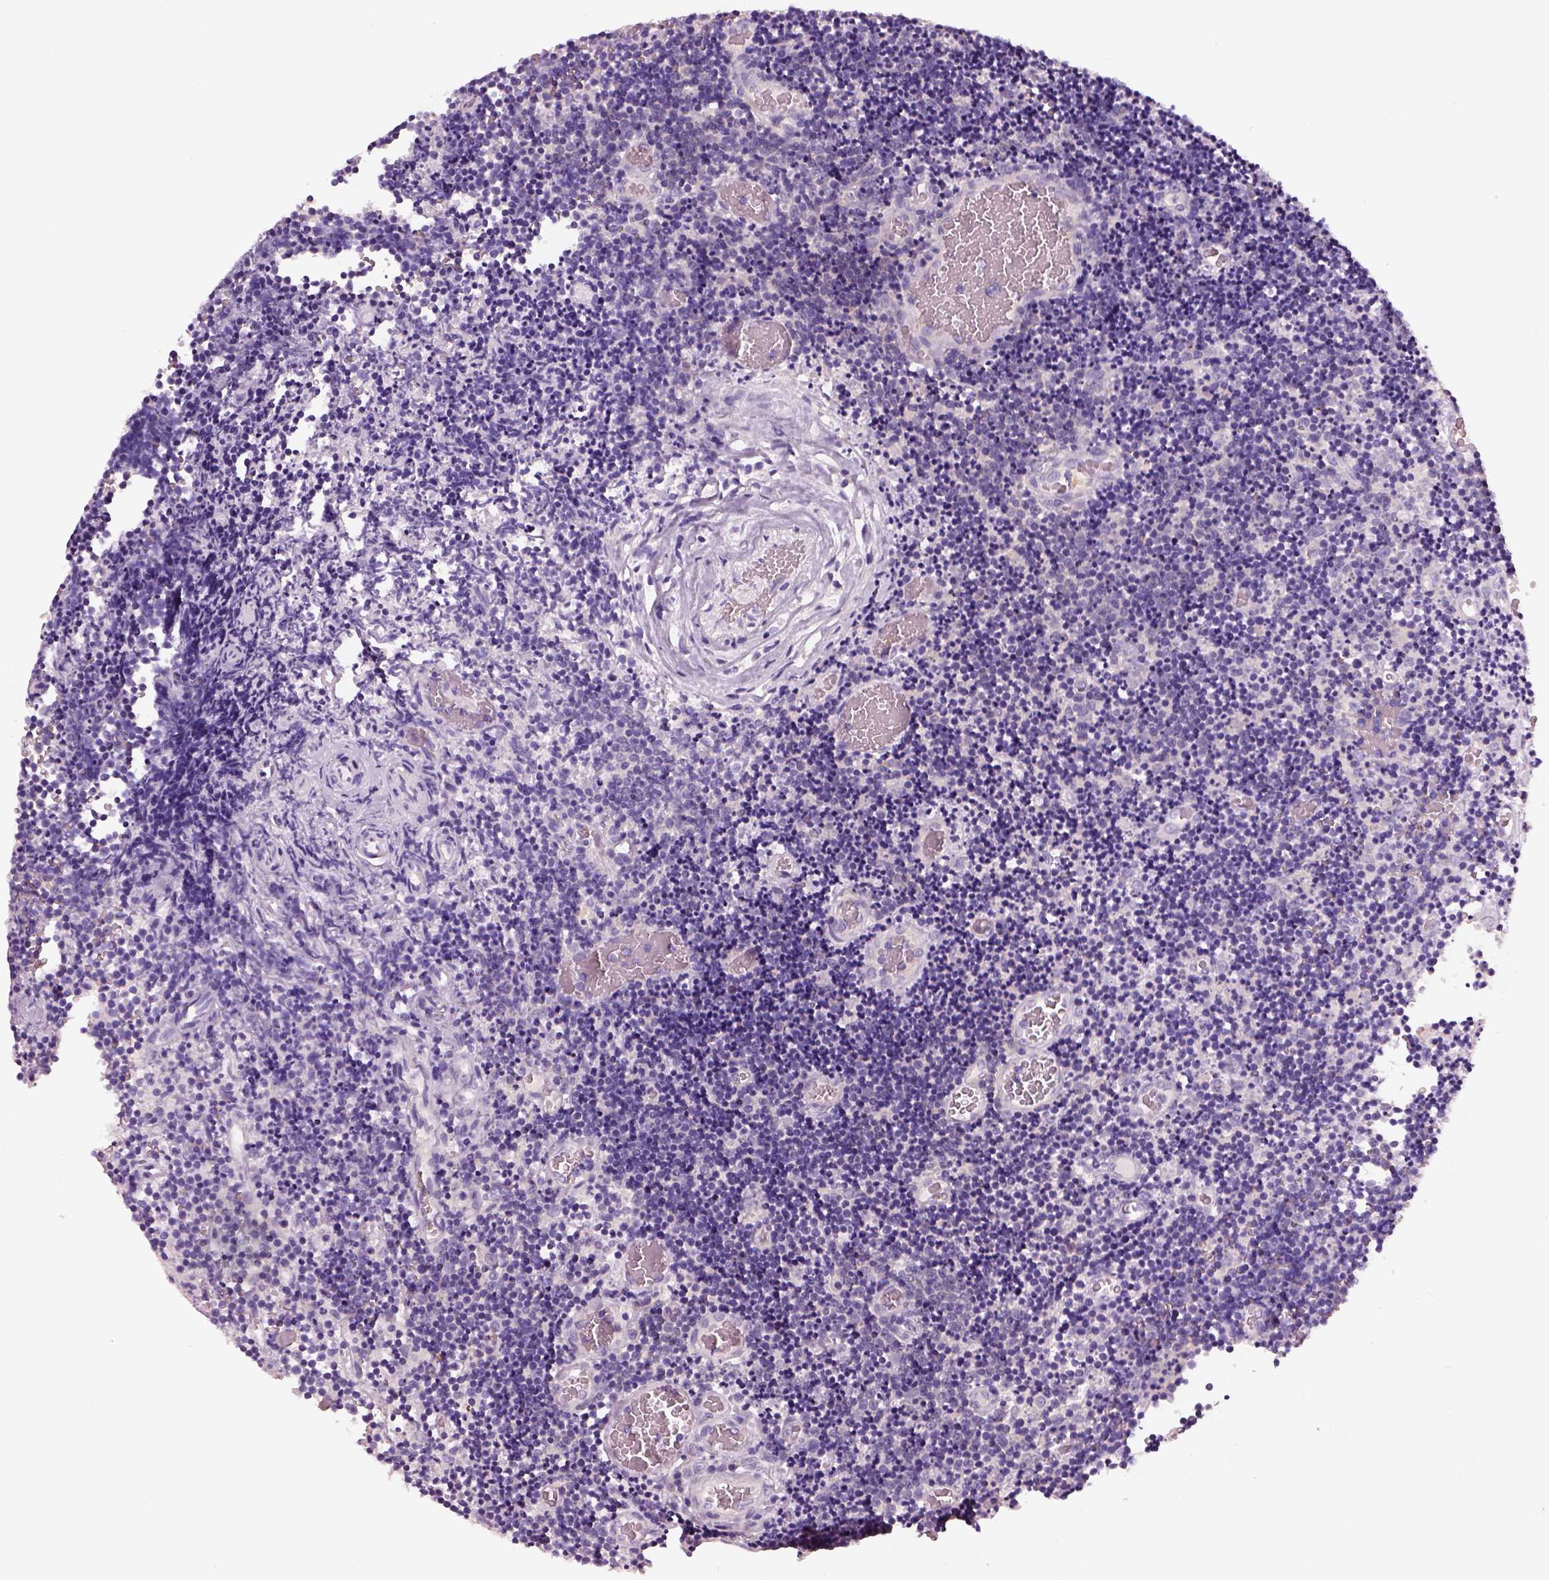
{"staining": {"intensity": "negative", "quantity": "none", "location": "none"}, "tissue": "lymphoma", "cell_type": "Tumor cells", "image_type": "cancer", "snomed": [{"axis": "morphology", "description": "Malignant lymphoma, non-Hodgkin's type, Low grade"}, {"axis": "topography", "description": "Brain"}], "caption": "Immunohistochemistry micrograph of neoplastic tissue: lymphoma stained with DAB (3,3'-diaminobenzidine) shows no significant protein positivity in tumor cells.", "gene": "ELSPBP1", "patient": {"sex": "female", "age": 66}}